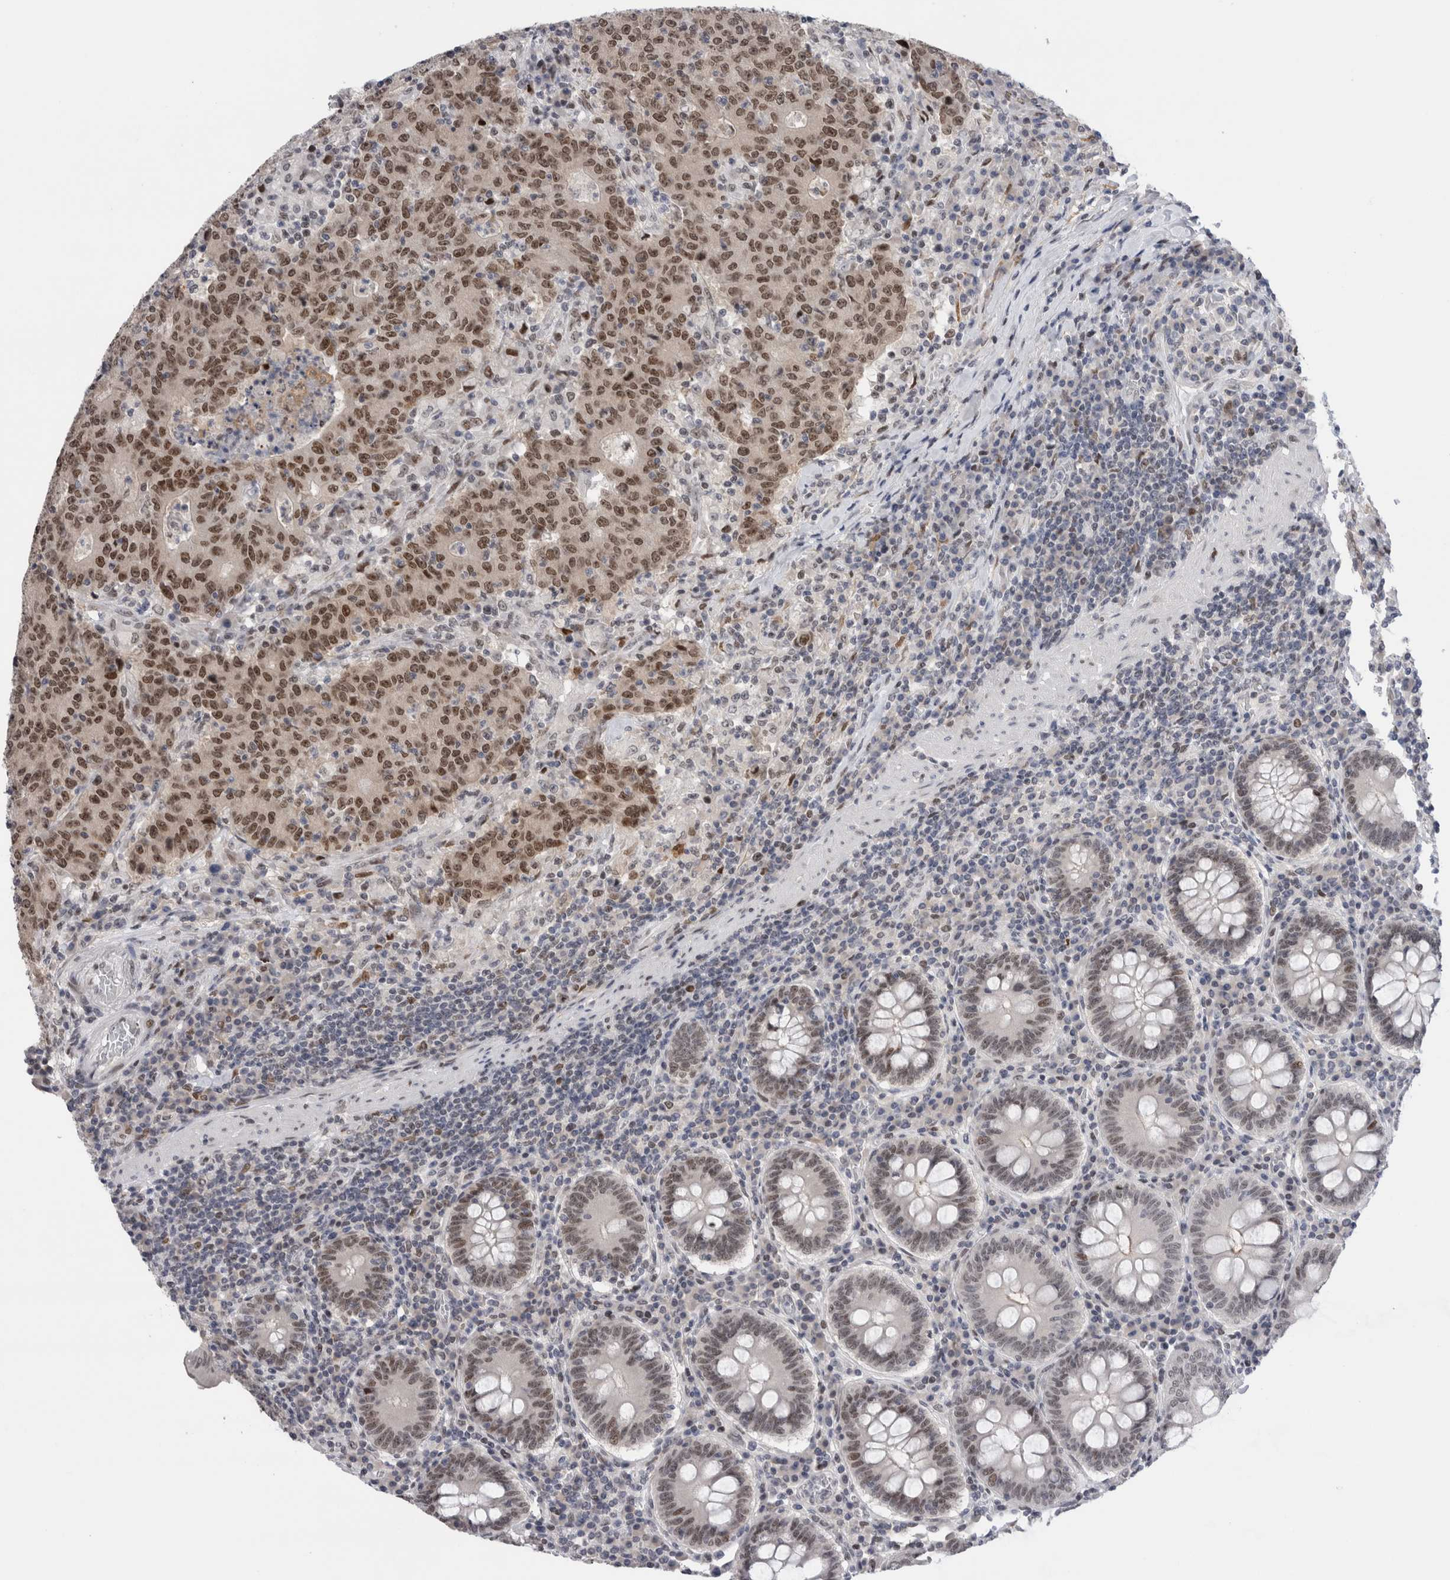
{"staining": {"intensity": "moderate", "quantity": ">75%", "location": "nuclear"}, "tissue": "colorectal cancer", "cell_type": "Tumor cells", "image_type": "cancer", "snomed": [{"axis": "morphology", "description": "Adenocarcinoma, NOS"}, {"axis": "topography", "description": "Colon"}], "caption": "Brown immunohistochemical staining in human colorectal cancer exhibits moderate nuclear staining in approximately >75% of tumor cells.", "gene": "ZNF521", "patient": {"sex": "female", "age": 75}}